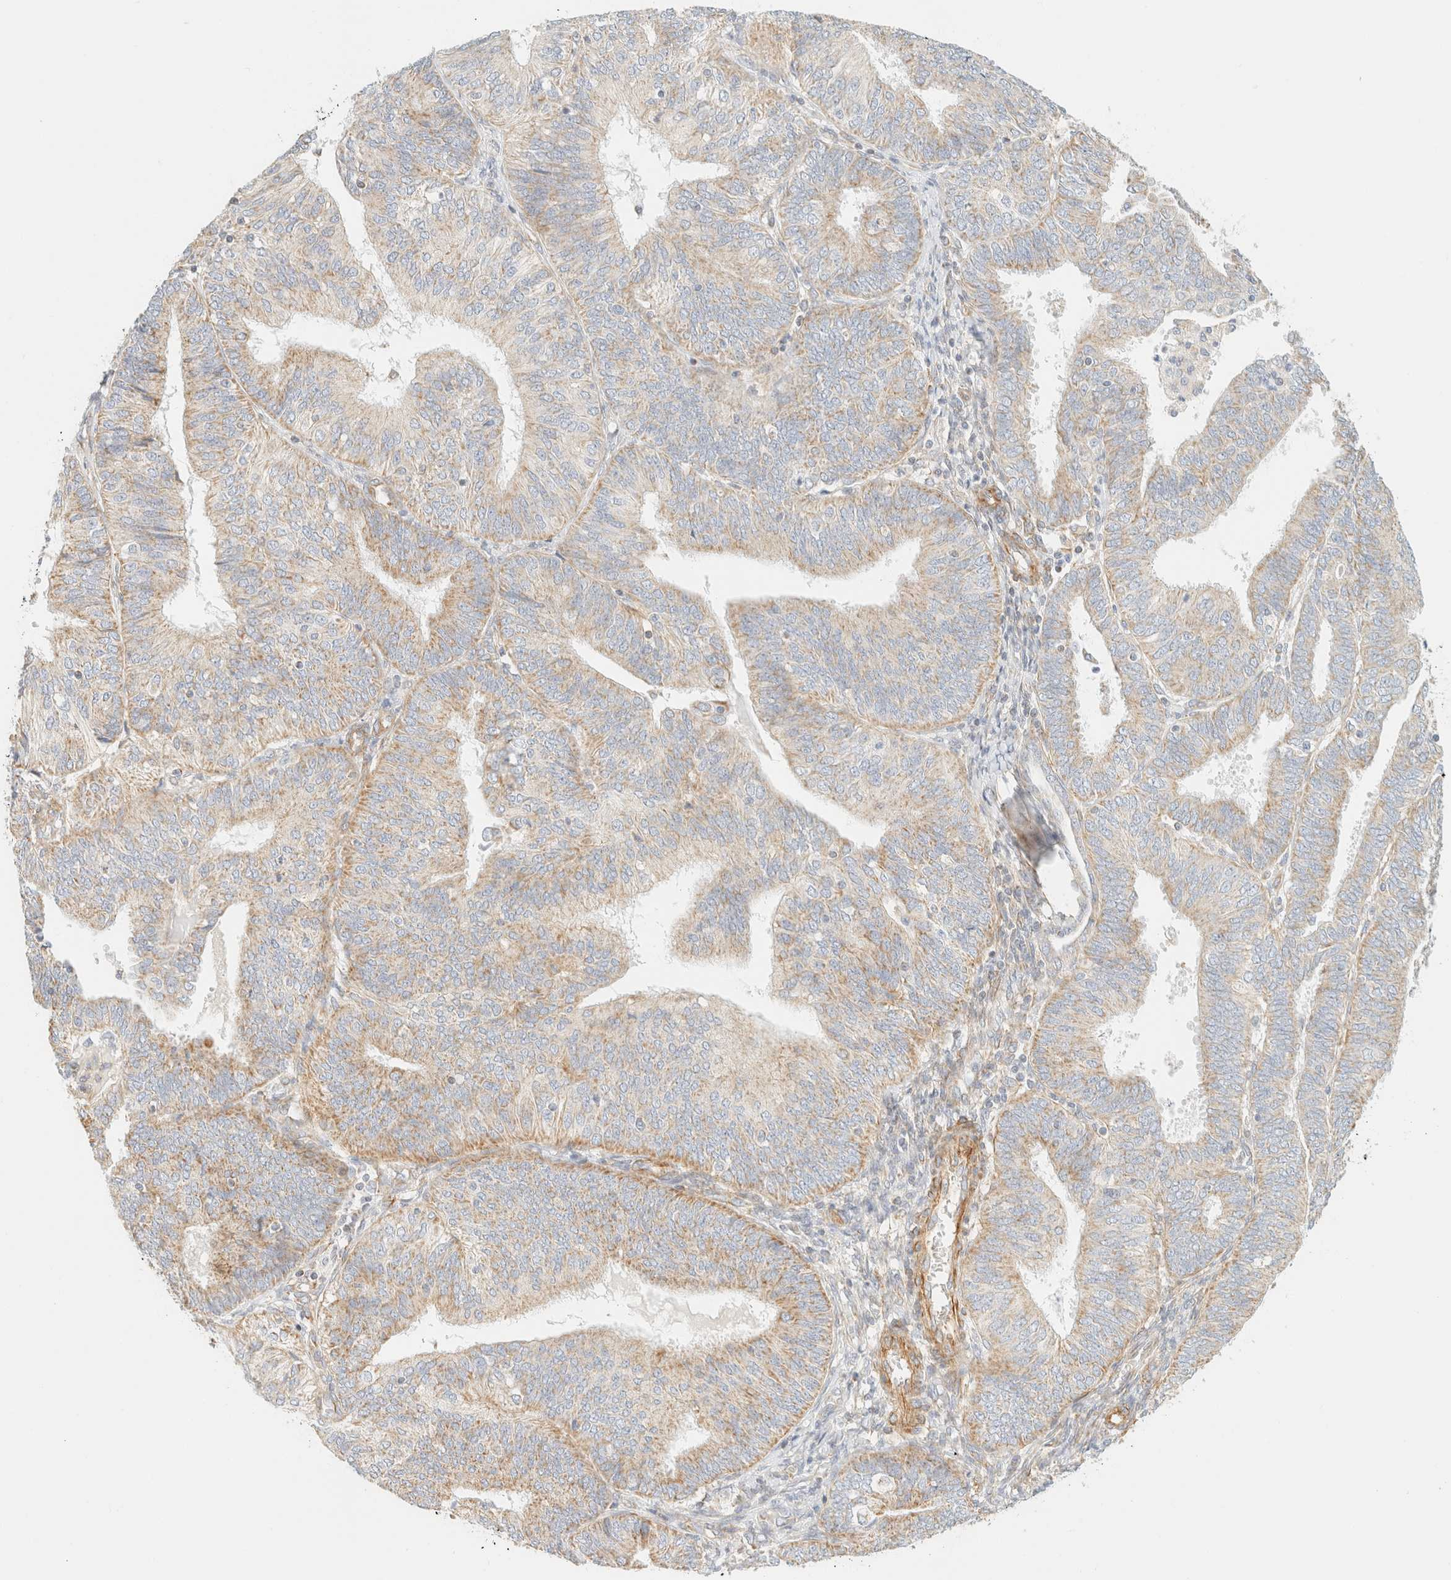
{"staining": {"intensity": "weak", "quantity": ">75%", "location": "cytoplasmic/membranous"}, "tissue": "endometrial cancer", "cell_type": "Tumor cells", "image_type": "cancer", "snomed": [{"axis": "morphology", "description": "Adenocarcinoma, NOS"}, {"axis": "topography", "description": "Endometrium"}], "caption": "A high-resolution image shows immunohistochemistry (IHC) staining of endometrial cancer, which exhibits weak cytoplasmic/membranous positivity in about >75% of tumor cells. (Stains: DAB in brown, nuclei in blue, Microscopy: brightfield microscopy at high magnification).", "gene": "MRM3", "patient": {"sex": "female", "age": 58}}